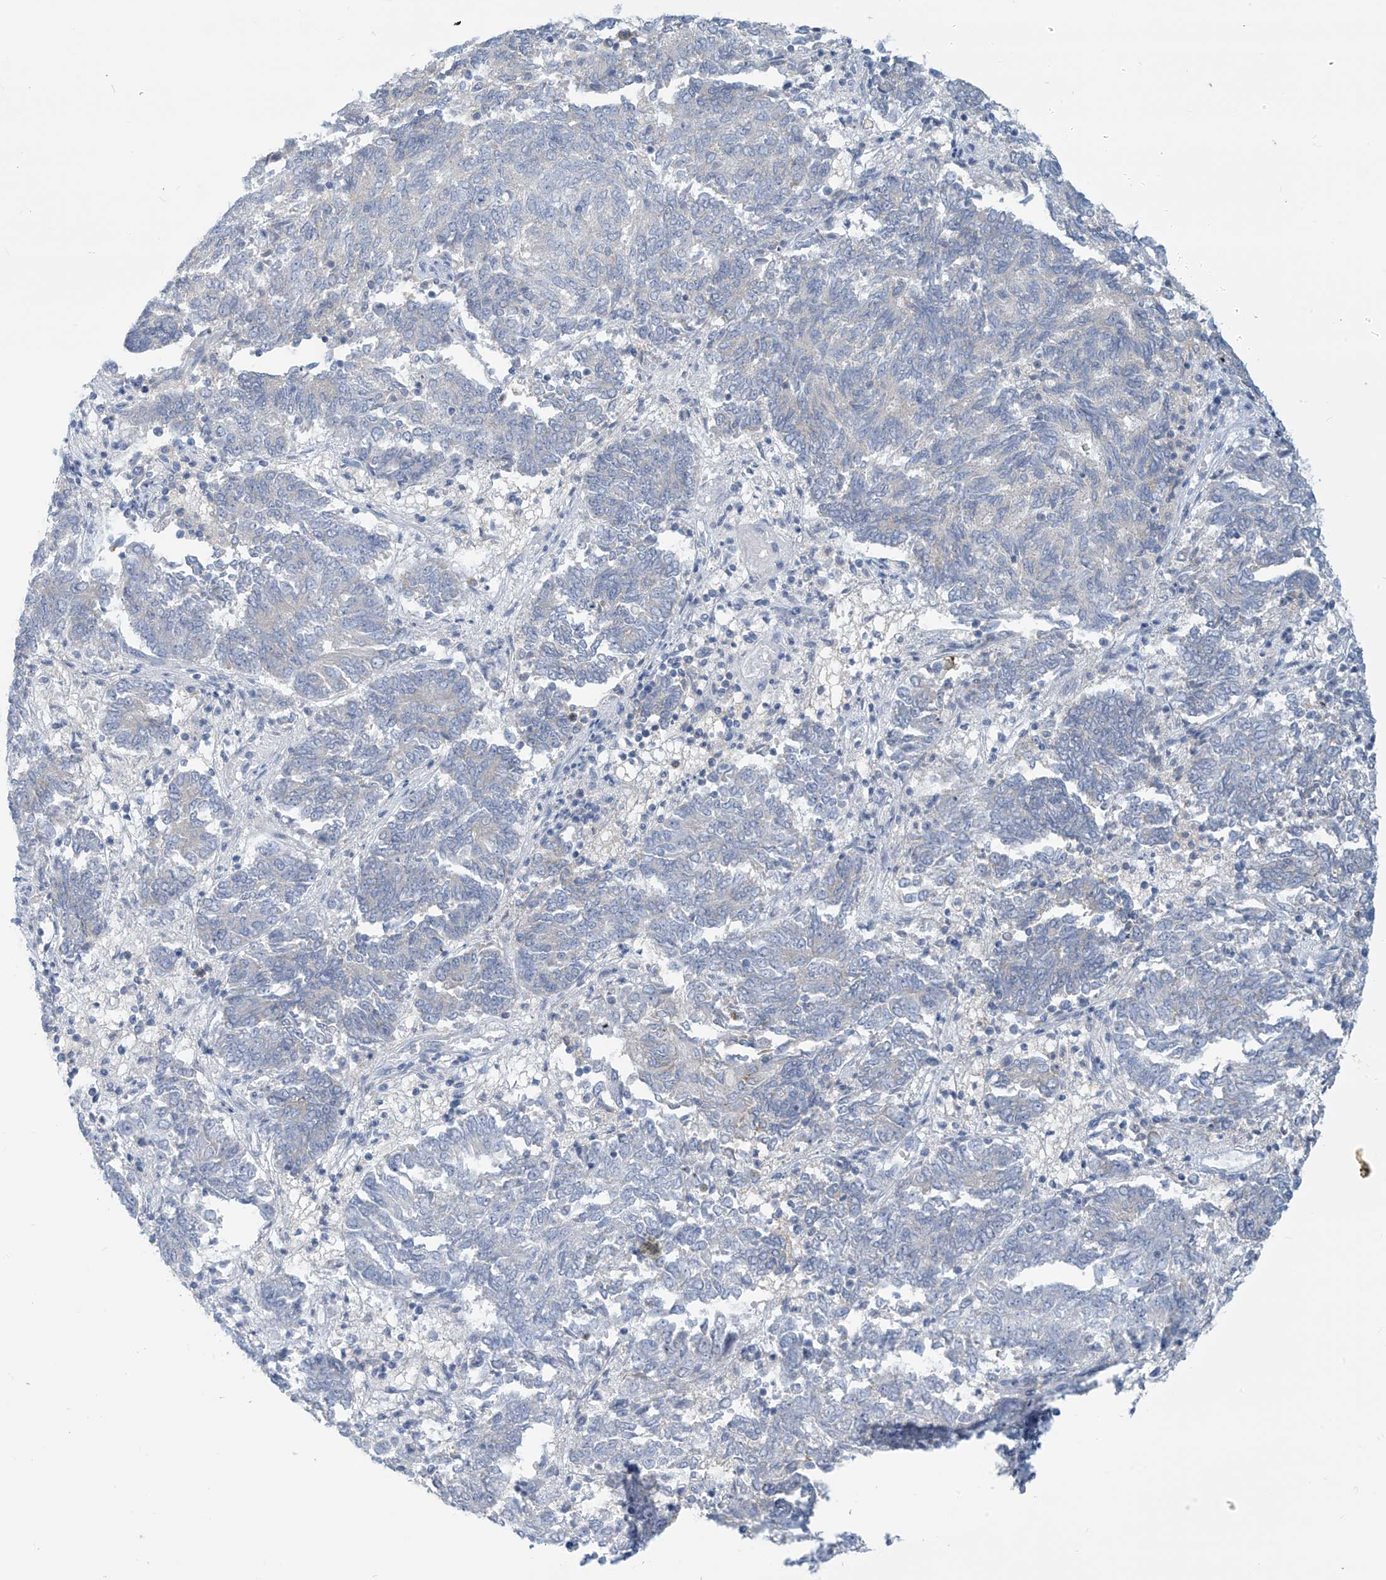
{"staining": {"intensity": "negative", "quantity": "none", "location": "none"}, "tissue": "endometrial cancer", "cell_type": "Tumor cells", "image_type": "cancer", "snomed": [{"axis": "morphology", "description": "Adenocarcinoma, NOS"}, {"axis": "topography", "description": "Endometrium"}], "caption": "Human endometrial adenocarcinoma stained for a protein using IHC exhibits no expression in tumor cells.", "gene": "SLC6A12", "patient": {"sex": "female", "age": 80}}